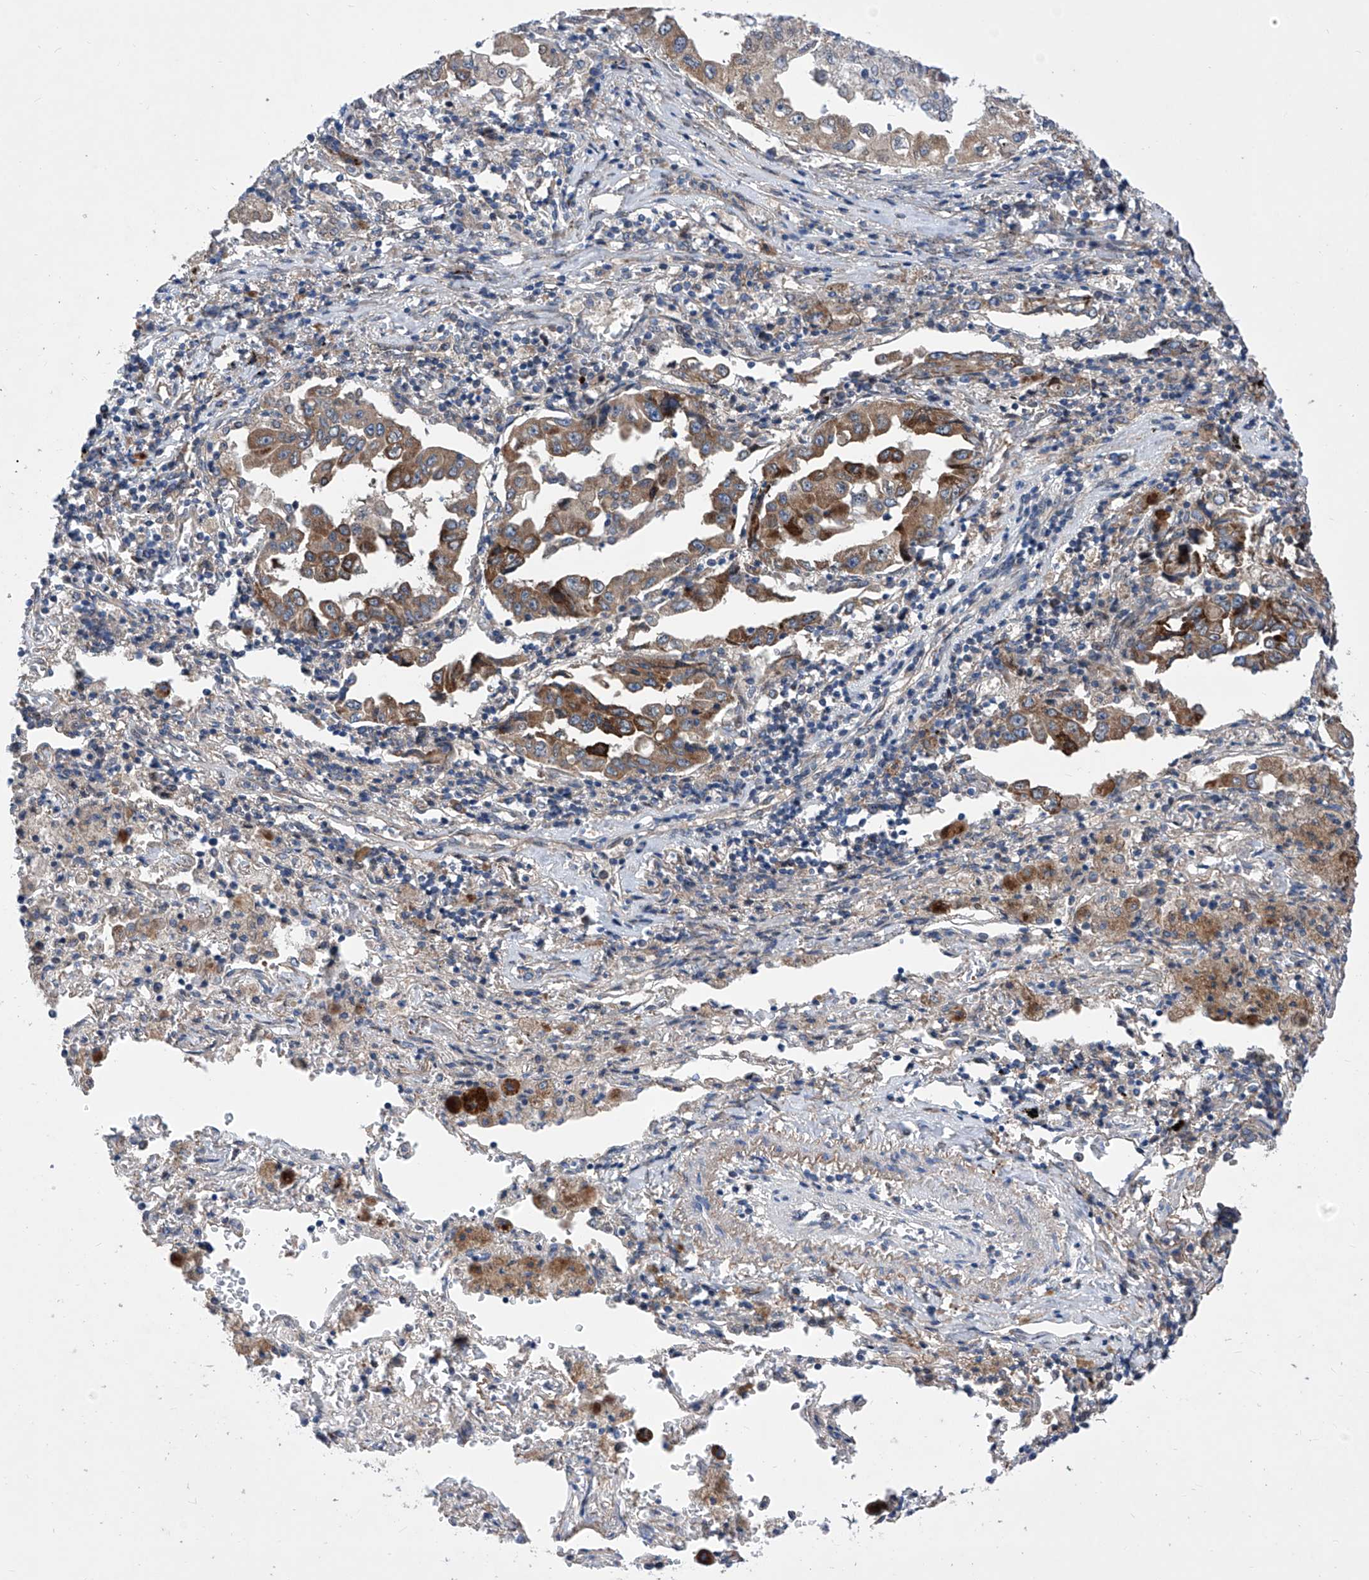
{"staining": {"intensity": "strong", "quantity": "25%-75%", "location": "cytoplasmic/membranous"}, "tissue": "lung cancer", "cell_type": "Tumor cells", "image_type": "cancer", "snomed": [{"axis": "morphology", "description": "Adenocarcinoma, NOS"}, {"axis": "topography", "description": "Lung"}], "caption": "Immunohistochemistry staining of lung cancer (adenocarcinoma), which shows high levels of strong cytoplasmic/membranous positivity in about 25%-75% of tumor cells indicating strong cytoplasmic/membranous protein expression. The staining was performed using DAB (brown) for protein detection and nuclei were counterstained in hematoxylin (blue).", "gene": "KTI12", "patient": {"sex": "female", "age": 51}}